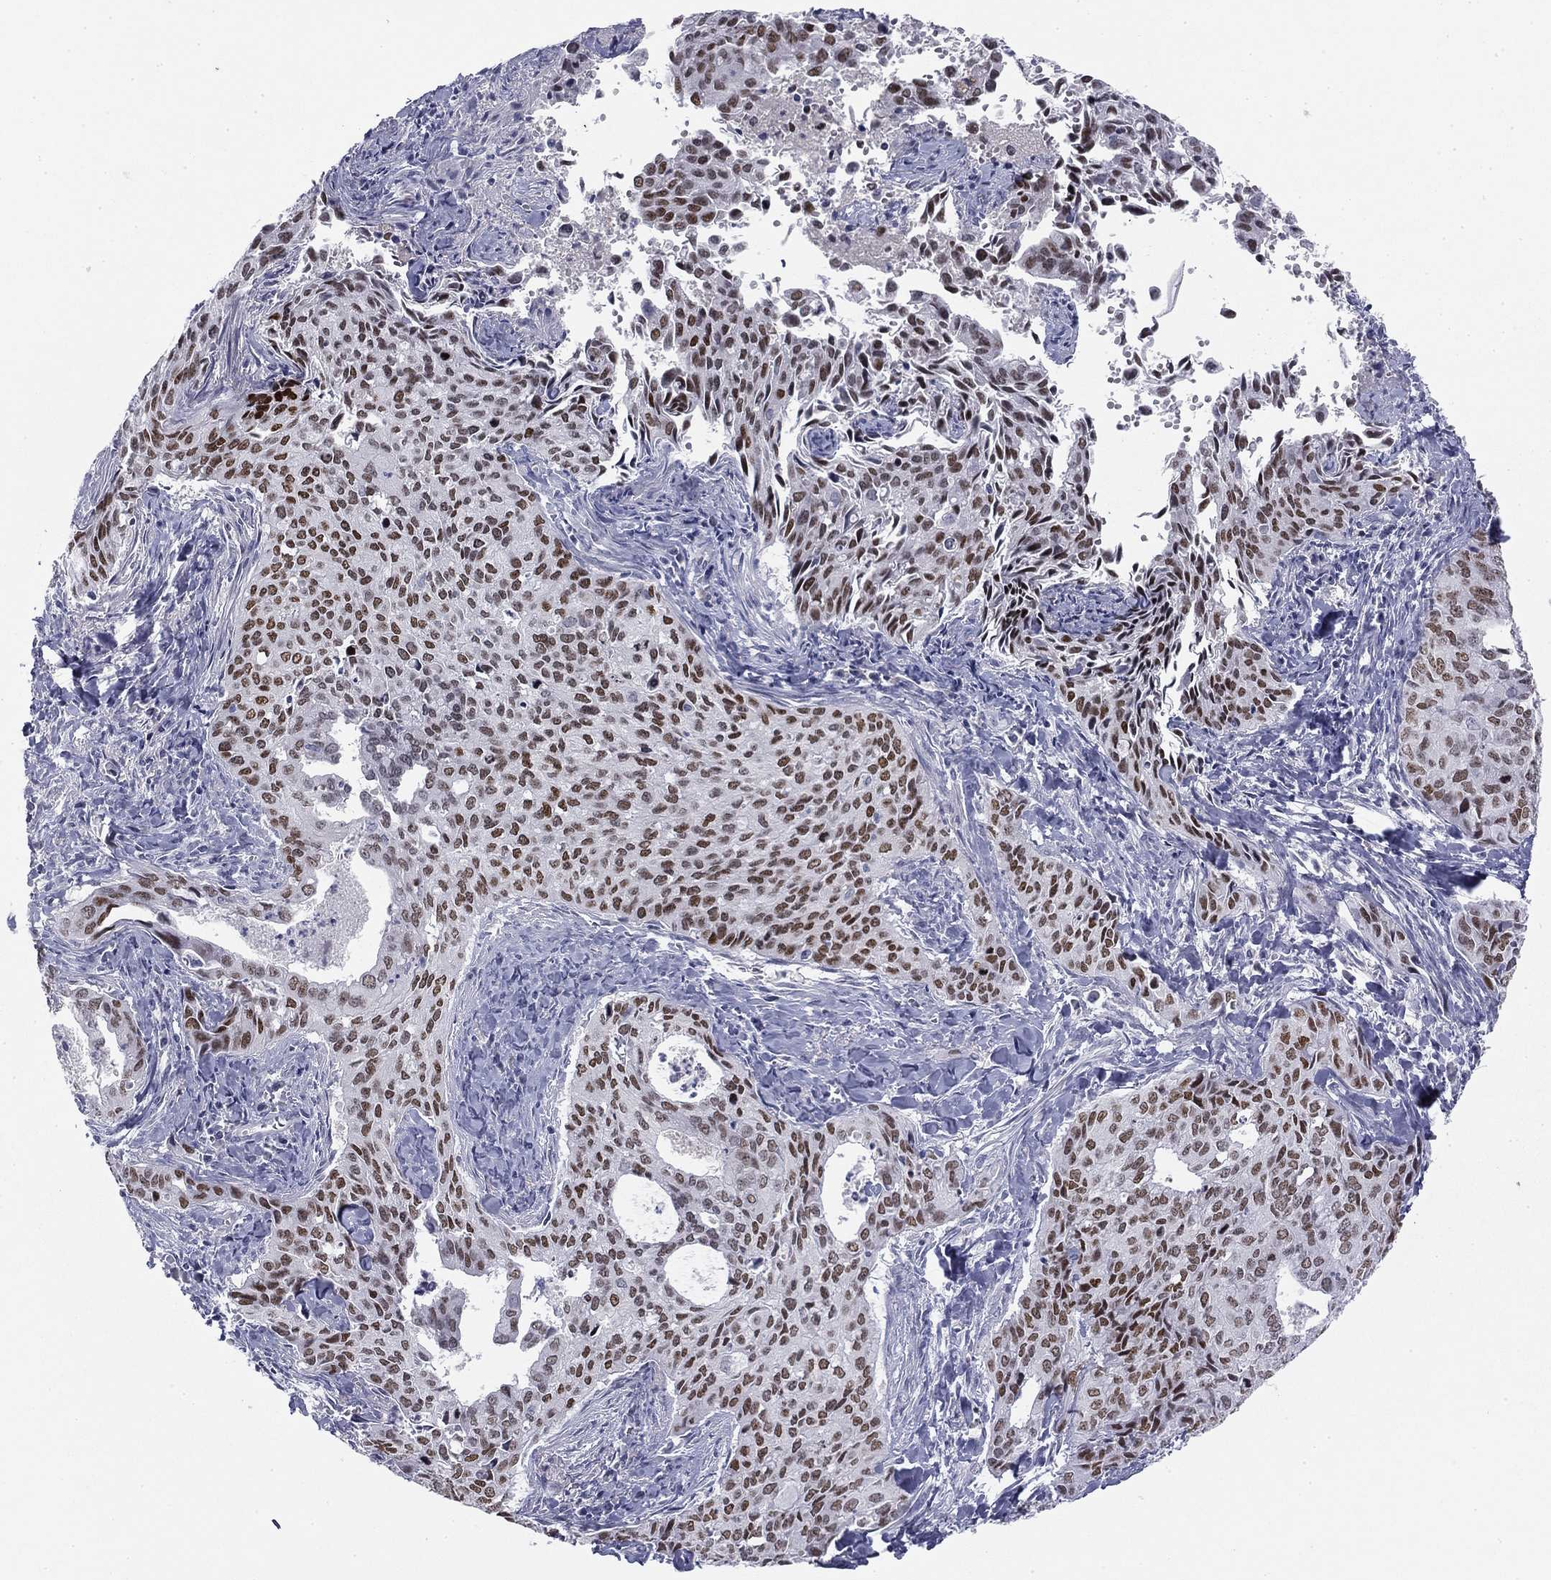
{"staining": {"intensity": "strong", "quantity": ">75%", "location": "nuclear"}, "tissue": "cervical cancer", "cell_type": "Tumor cells", "image_type": "cancer", "snomed": [{"axis": "morphology", "description": "Squamous cell carcinoma, NOS"}, {"axis": "topography", "description": "Cervix"}], "caption": "Immunohistochemical staining of human cervical cancer (squamous cell carcinoma) reveals high levels of strong nuclear positivity in approximately >75% of tumor cells.", "gene": "TFAP2B", "patient": {"sex": "female", "age": 29}}